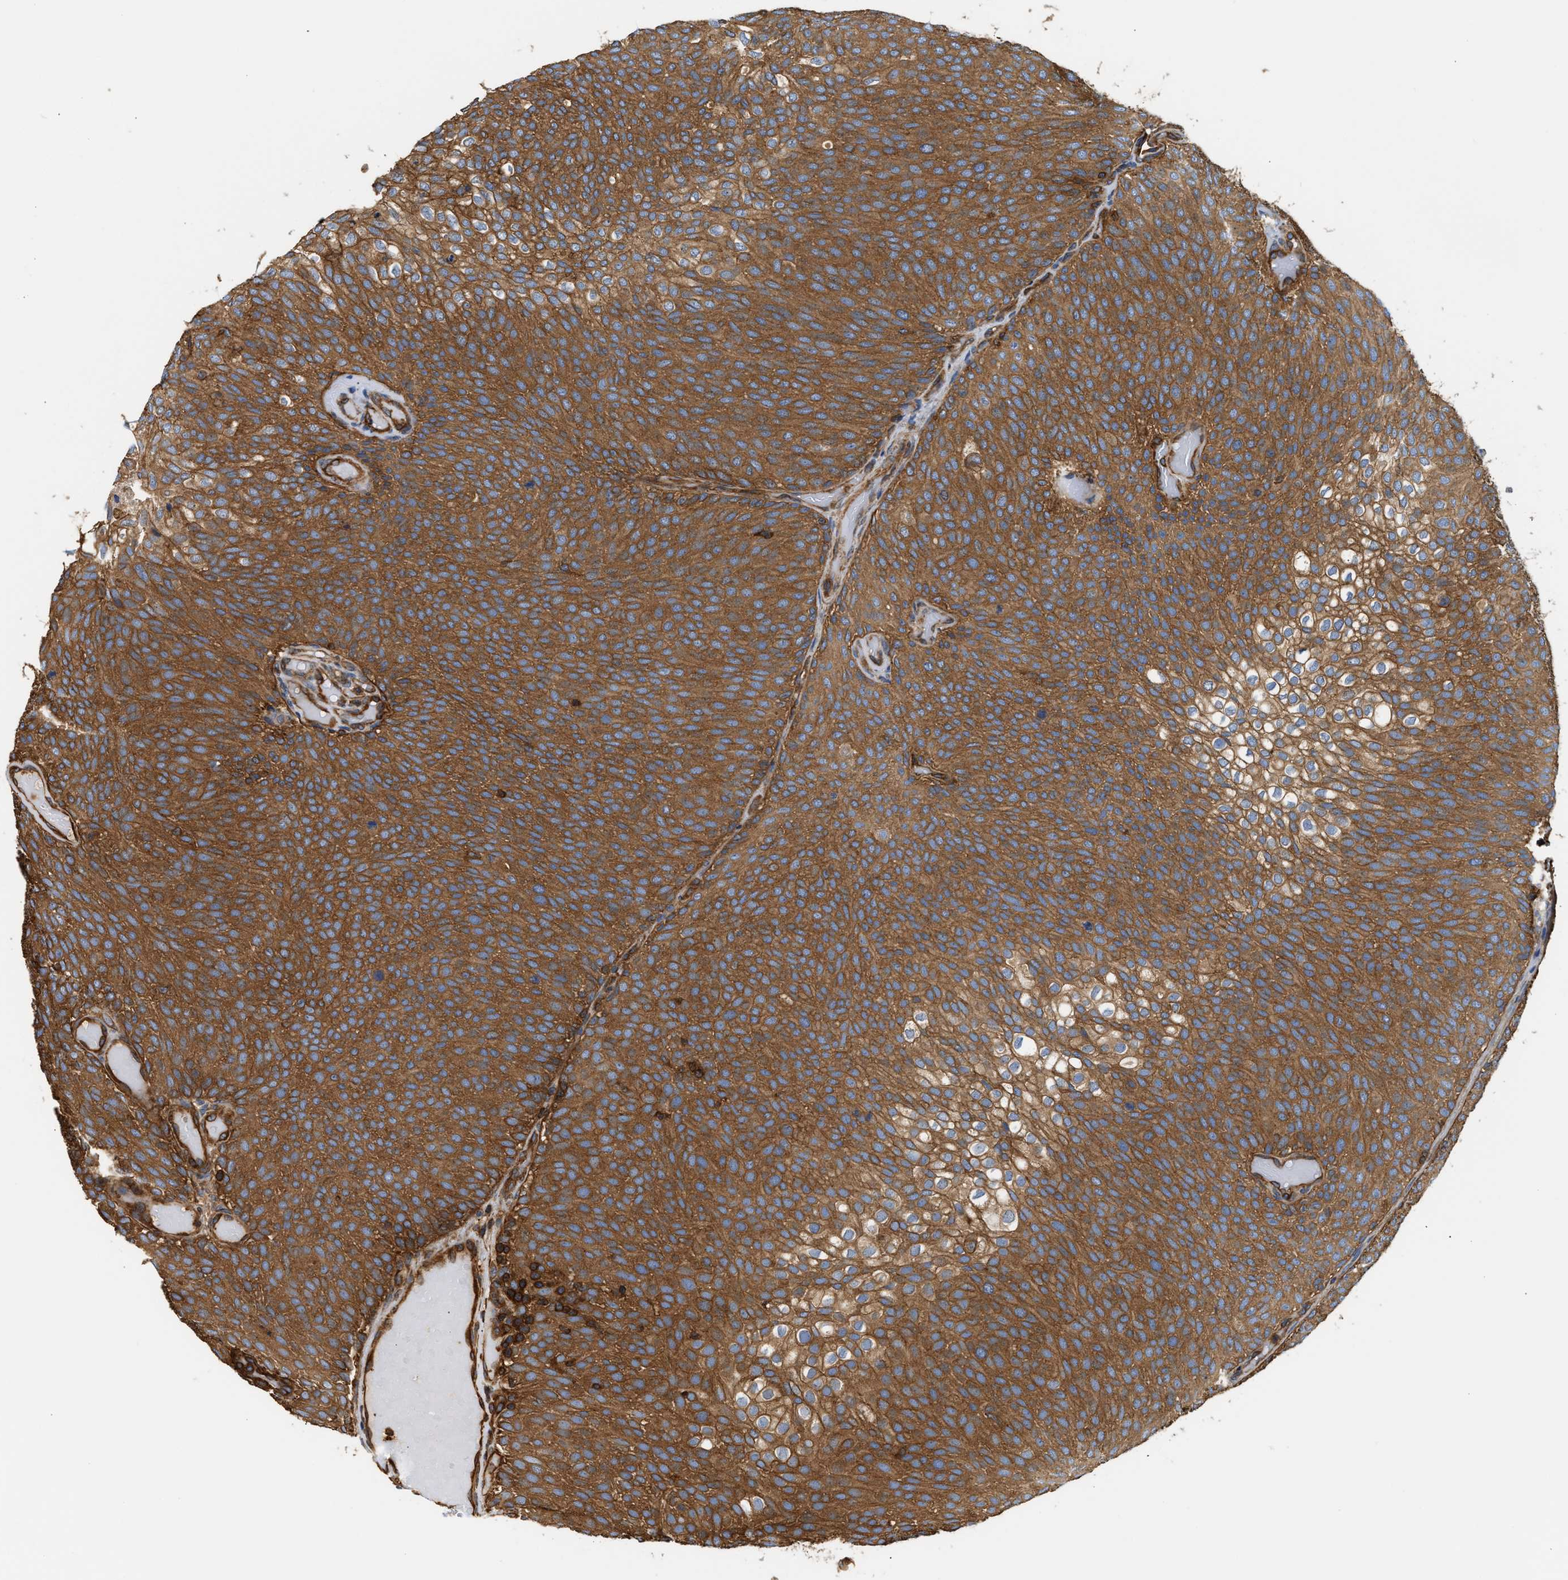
{"staining": {"intensity": "strong", "quantity": ">75%", "location": "cytoplasmic/membranous"}, "tissue": "urothelial cancer", "cell_type": "Tumor cells", "image_type": "cancer", "snomed": [{"axis": "morphology", "description": "Urothelial carcinoma, Low grade"}, {"axis": "topography", "description": "Urinary bladder"}], "caption": "A brown stain labels strong cytoplasmic/membranous positivity of a protein in urothelial cancer tumor cells. (Brightfield microscopy of DAB IHC at high magnification).", "gene": "SAMD9L", "patient": {"sex": "male", "age": 78}}